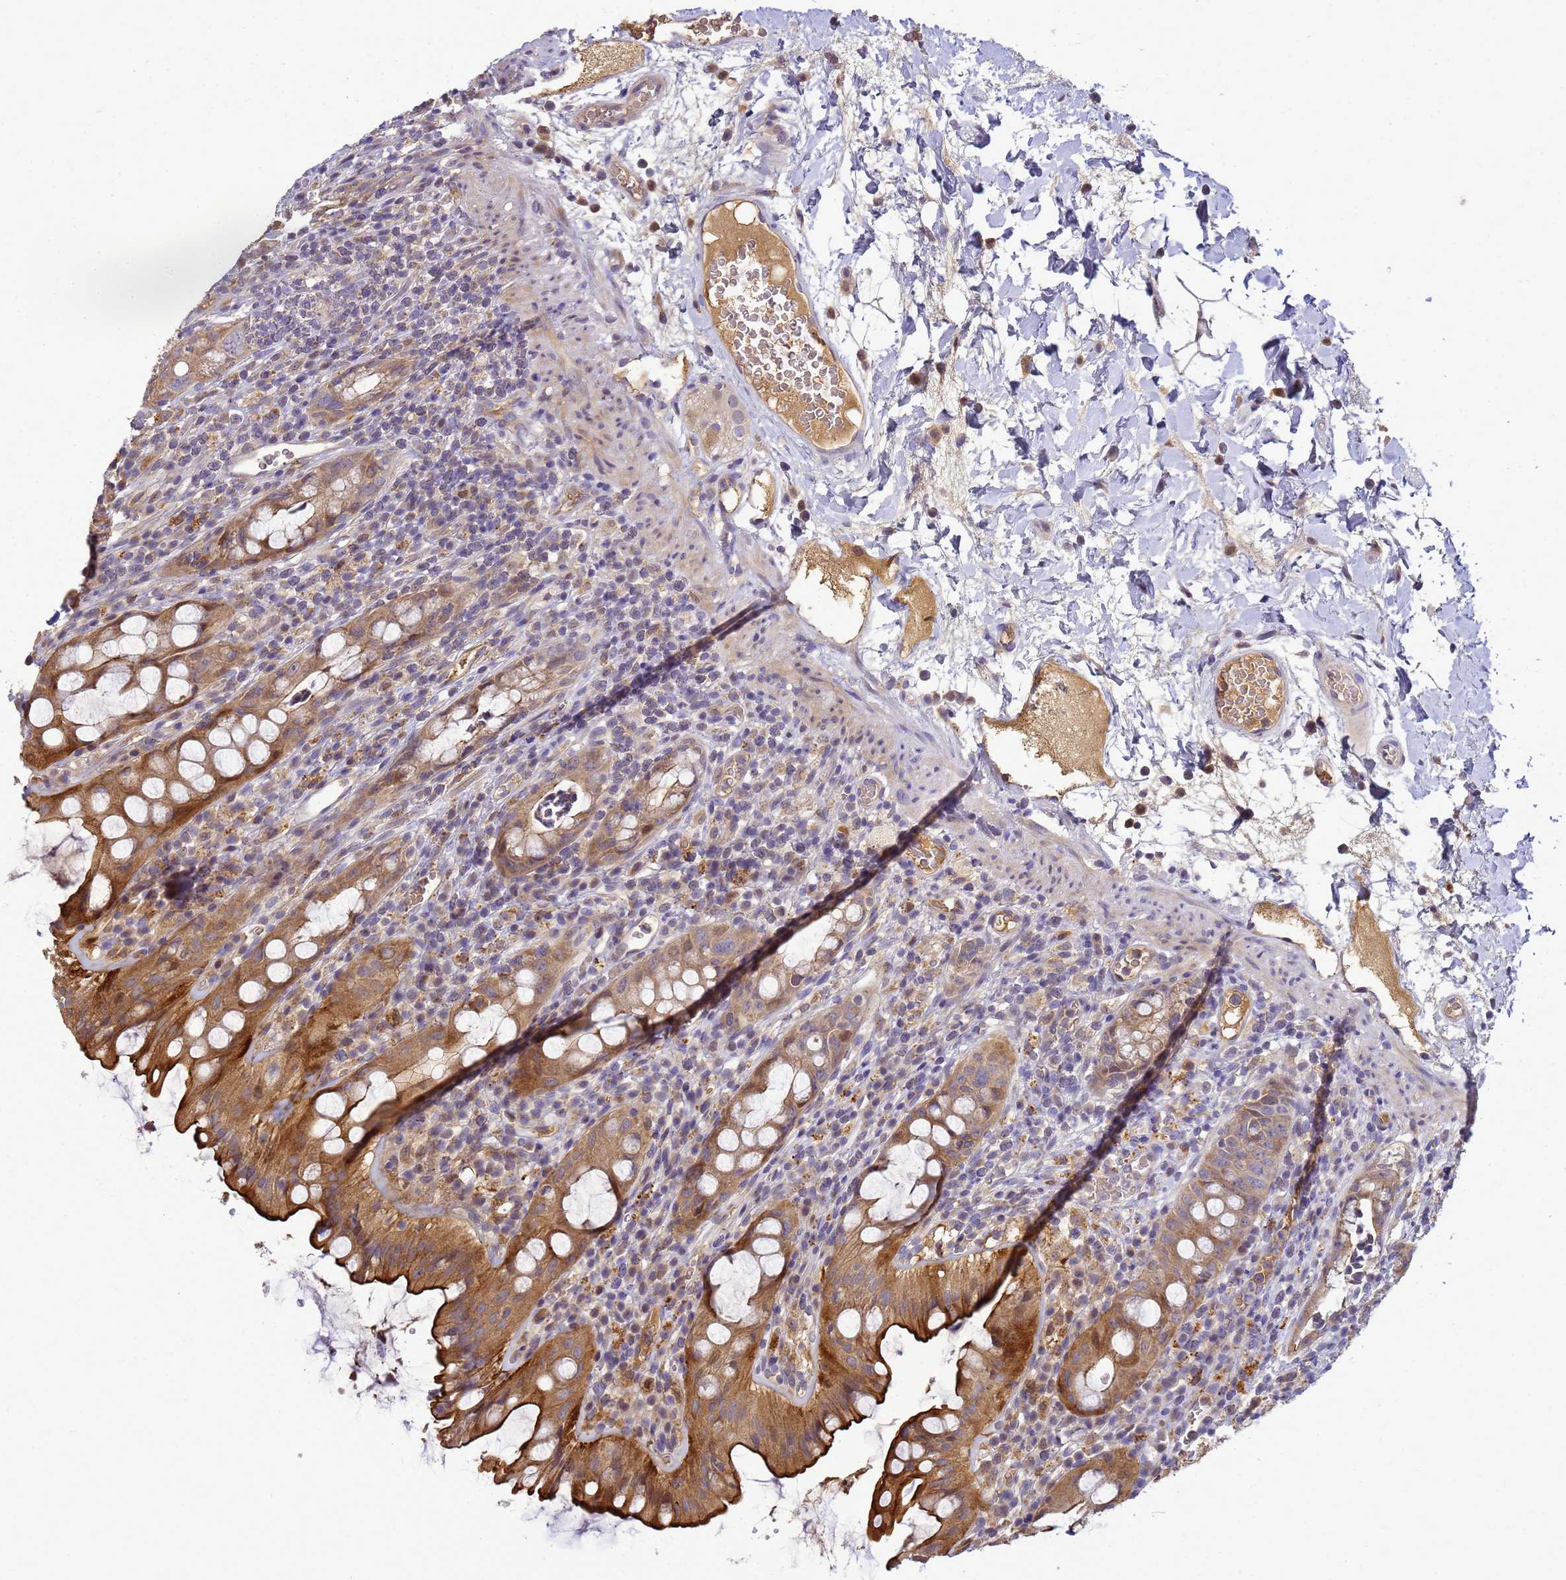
{"staining": {"intensity": "strong", "quantity": ">75%", "location": "cytoplasmic/membranous"}, "tissue": "rectum", "cell_type": "Glandular cells", "image_type": "normal", "snomed": [{"axis": "morphology", "description": "Normal tissue, NOS"}, {"axis": "topography", "description": "Rectum"}], "caption": "The image shows staining of normal rectum, revealing strong cytoplasmic/membranous protein staining (brown color) within glandular cells. (IHC, brightfield microscopy, high magnification).", "gene": "TMEM74B", "patient": {"sex": "female", "age": 57}}